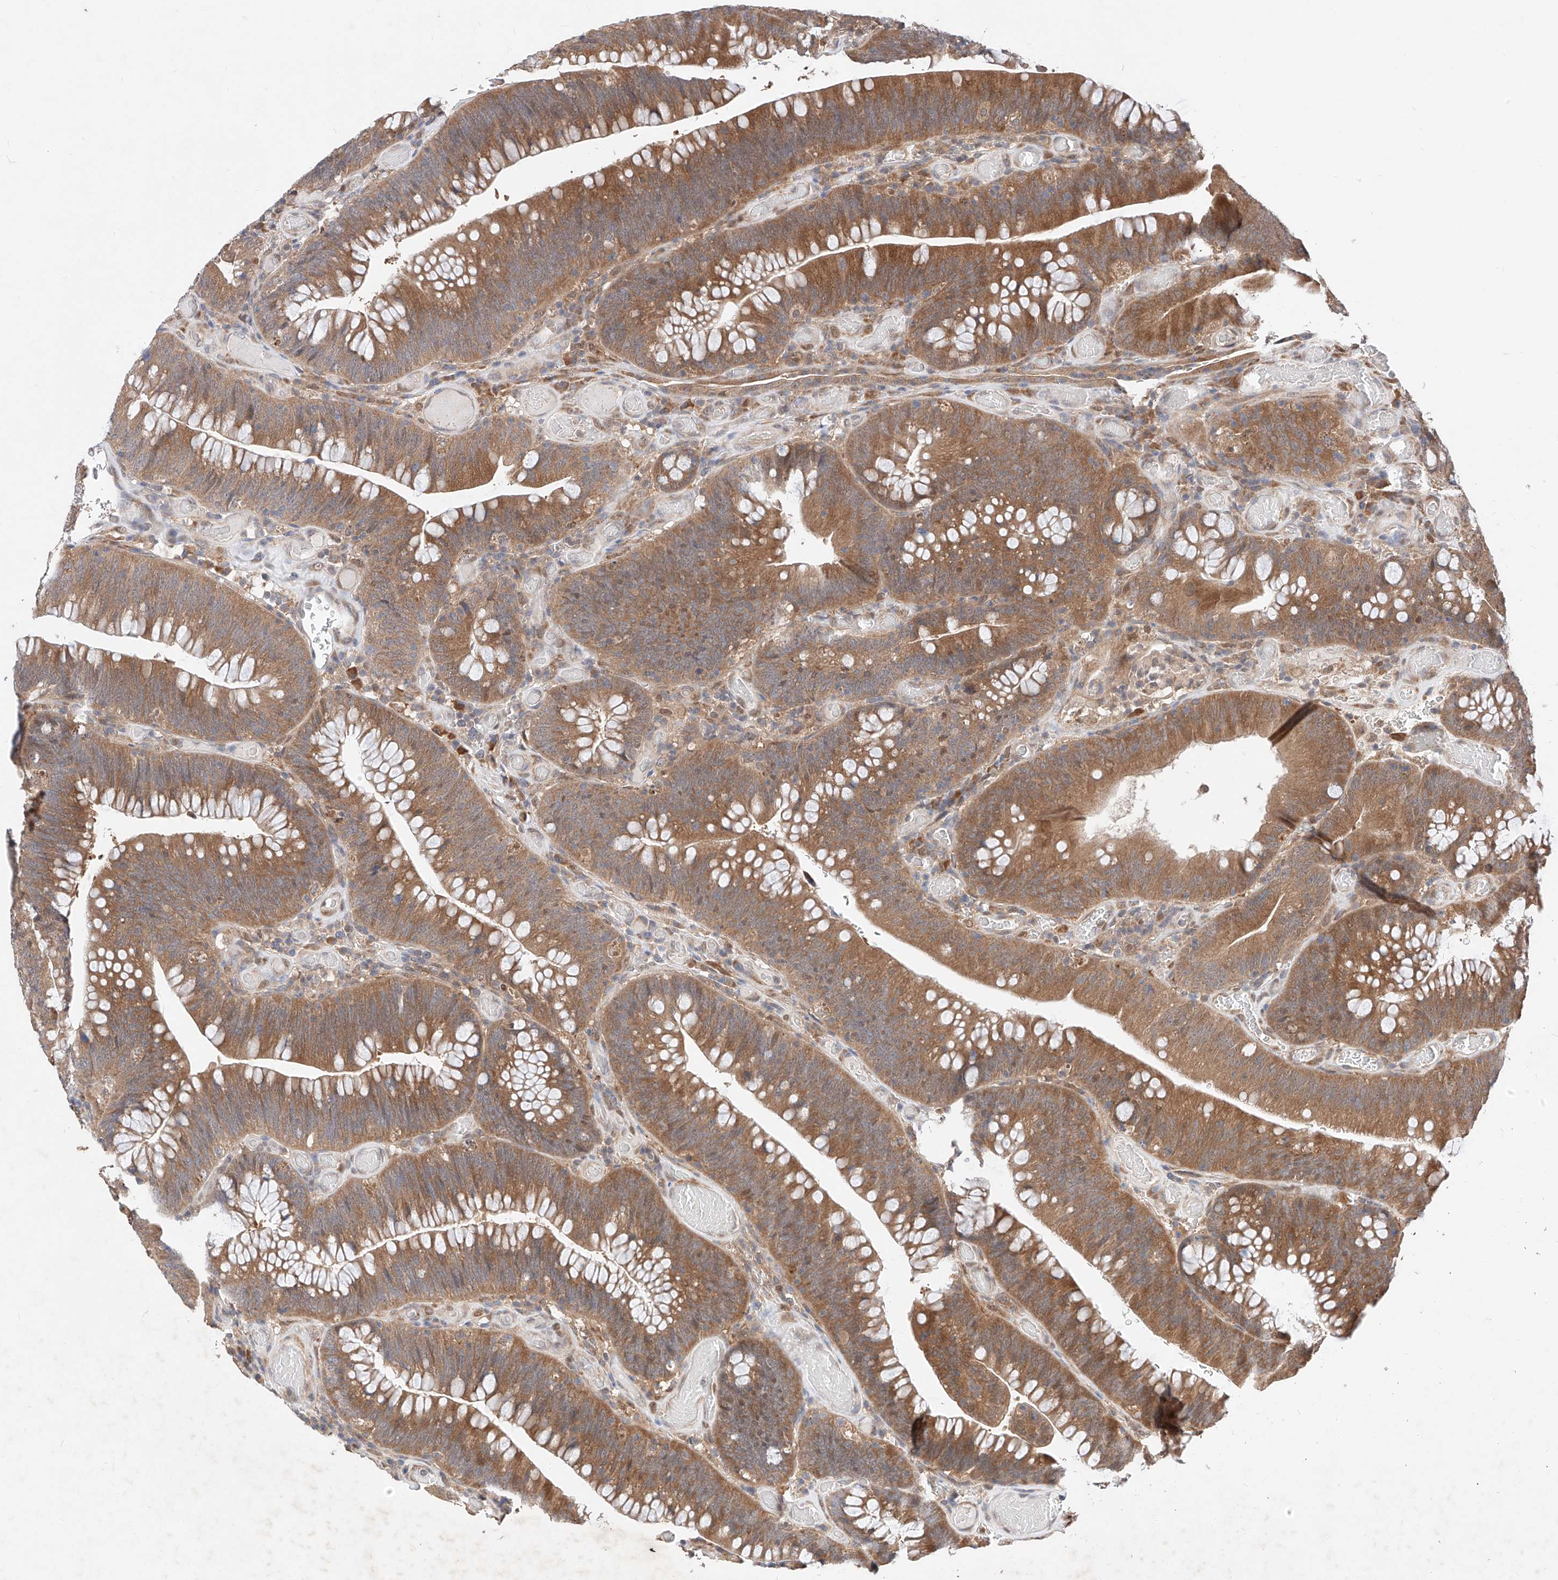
{"staining": {"intensity": "moderate", "quantity": ">75%", "location": "cytoplasmic/membranous,nuclear"}, "tissue": "colorectal cancer", "cell_type": "Tumor cells", "image_type": "cancer", "snomed": [{"axis": "morphology", "description": "Normal tissue, NOS"}, {"axis": "topography", "description": "Colon"}], "caption": "Colorectal cancer stained with immunohistochemistry (IHC) exhibits moderate cytoplasmic/membranous and nuclear staining in approximately >75% of tumor cells. (DAB (3,3'-diaminobenzidine) IHC with brightfield microscopy, high magnification).", "gene": "ZSCAN4", "patient": {"sex": "female", "age": 82}}